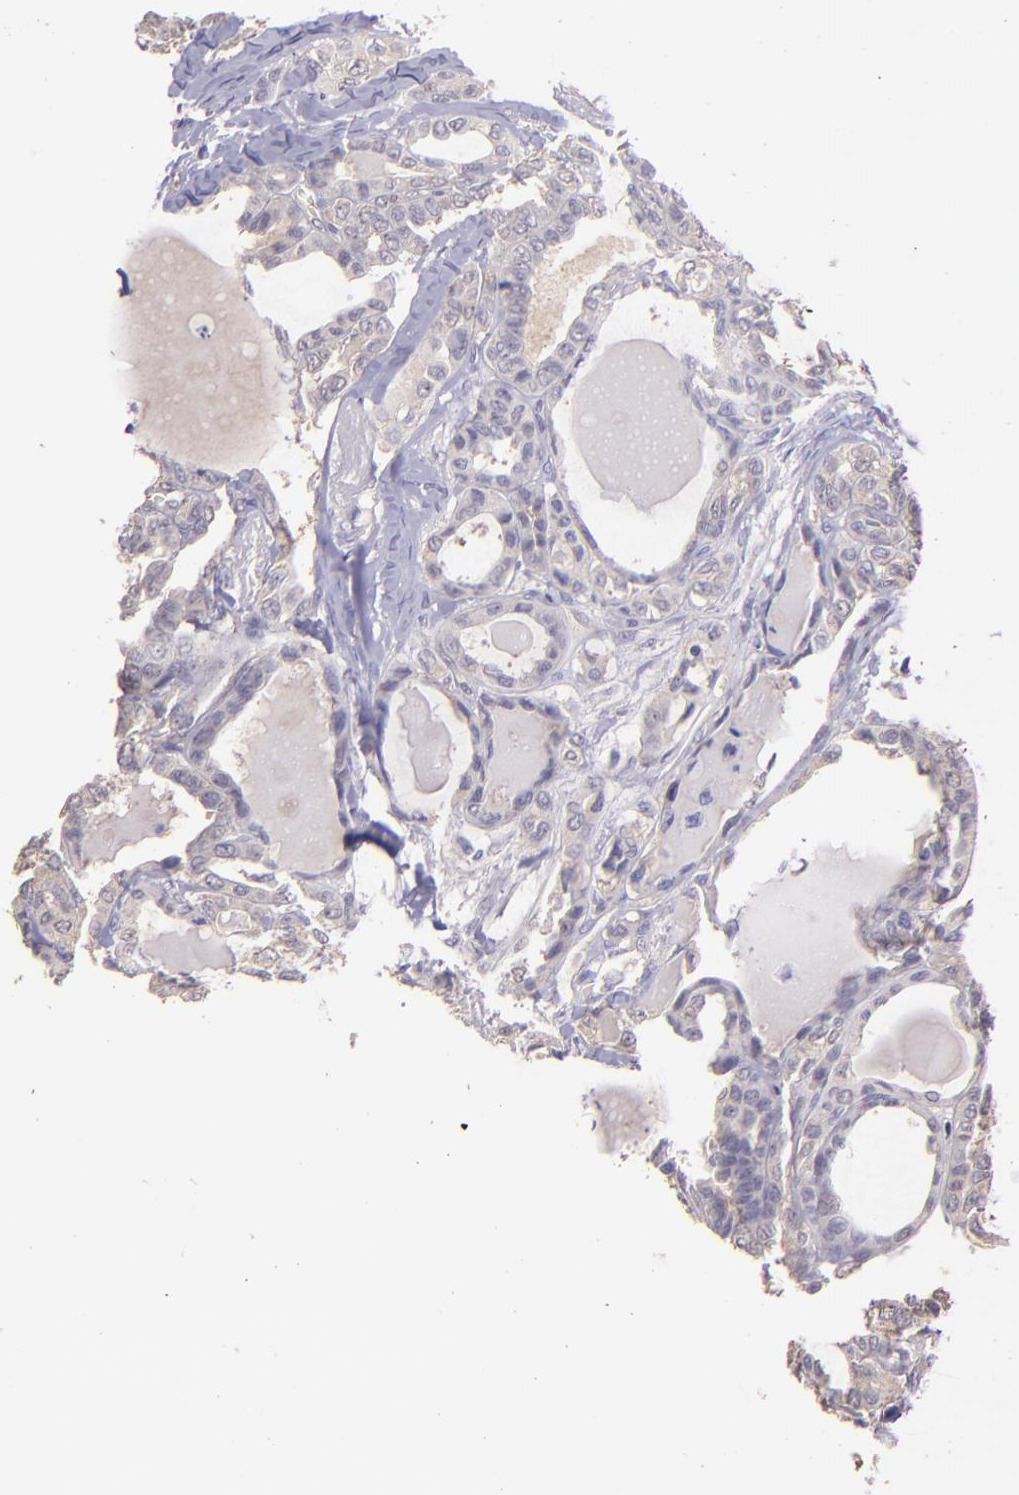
{"staining": {"intensity": "weak", "quantity": ">75%", "location": "cytoplasmic/membranous"}, "tissue": "thyroid cancer", "cell_type": "Tumor cells", "image_type": "cancer", "snomed": [{"axis": "morphology", "description": "Carcinoma, NOS"}, {"axis": "topography", "description": "Thyroid gland"}], "caption": "Protein staining of thyroid cancer tissue shows weak cytoplasmic/membranous expression in approximately >75% of tumor cells.", "gene": "PAPPA", "patient": {"sex": "female", "age": 91}}